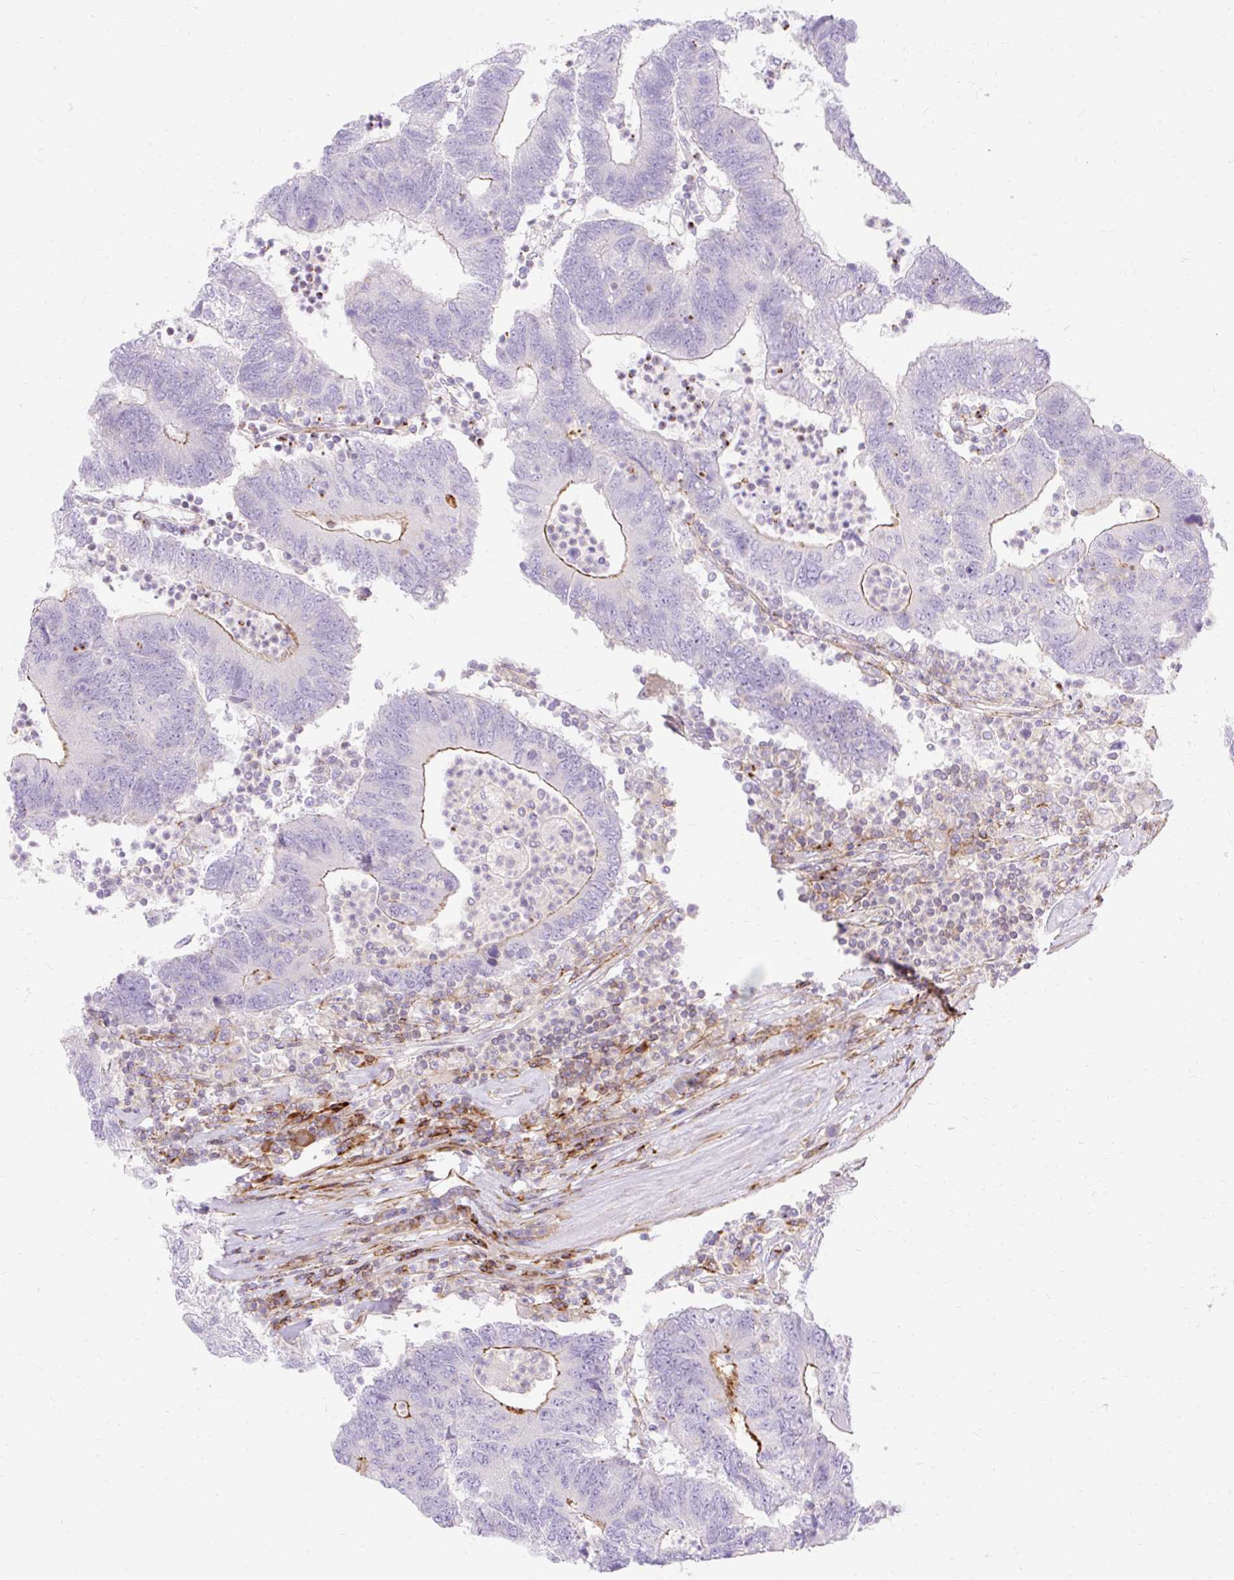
{"staining": {"intensity": "moderate", "quantity": "<25%", "location": "cytoplasmic/membranous"}, "tissue": "colorectal cancer", "cell_type": "Tumor cells", "image_type": "cancer", "snomed": [{"axis": "morphology", "description": "Adenocarcinoma, NOS"}, {"axis": "topography", "description": "Colon"}], "caption": "Protein positivity by IHC displays moderate cytoplasmic/membranous expression in approximately <25% of tumor cells in colorectal adenocarcinoma.", "gene": "CORO7-PAM16", "patient": {"sex": "female", "age": 48}}